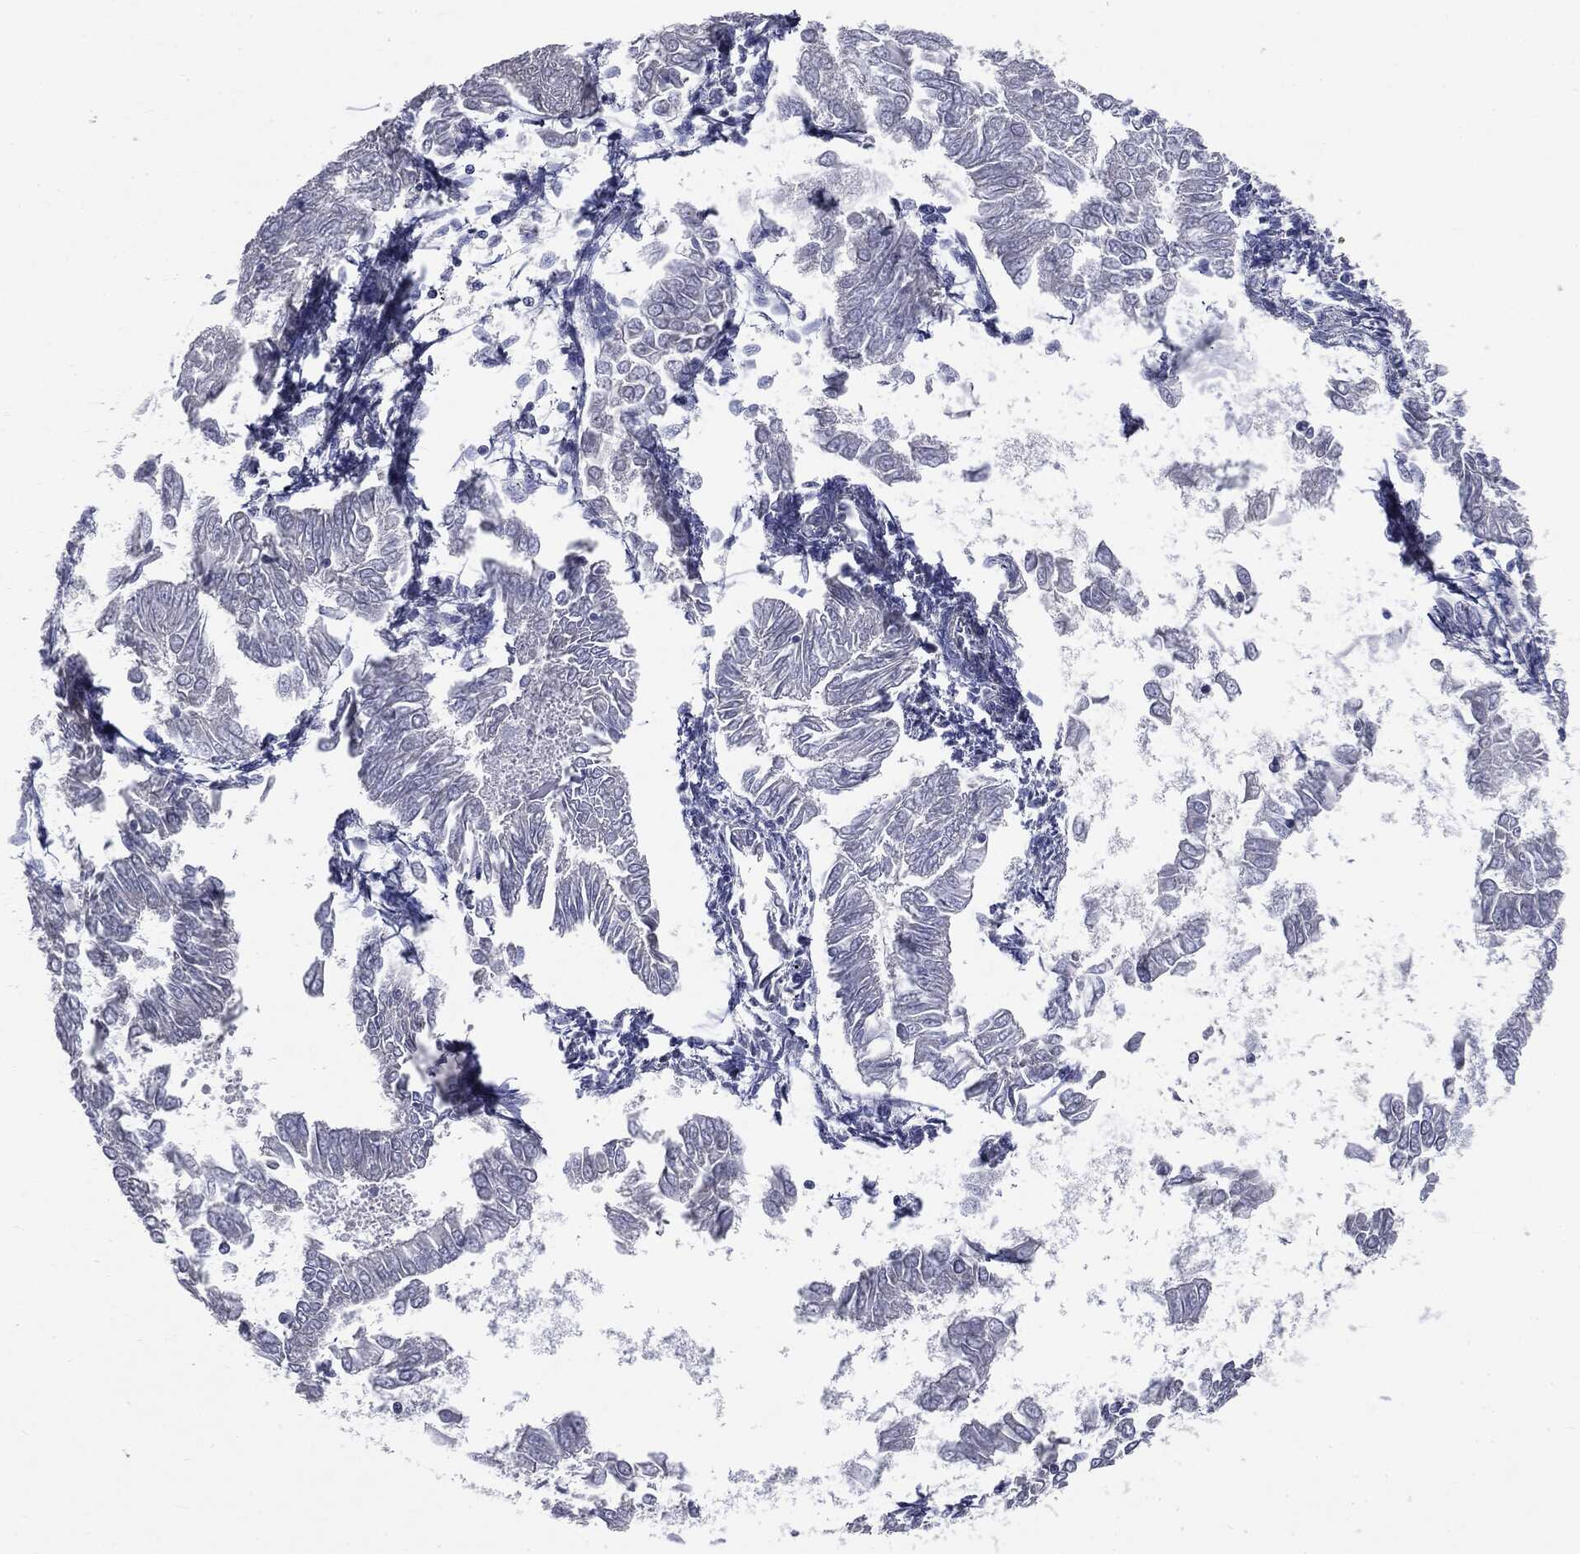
{"staining": {"intensity": "negative", "quantity": "none", "location": "none"}, "tissue": "endometrial cancer", "cell_type": "Tumor cells", "image_type": "cancer", "snomed": [{"axis": "morphology", "description": "Adenocarcinoma, NOS"}, {"axis": "topography", "description": "Endometrium"}], "caption": "Immunohistochemical staining of endometrial adenocarcinoma displays no significant positivity in tumor cells. Nuclei are stained in blue.", "gene": "EPS15L1", "patient": {"sex": "female", "age": 53}}